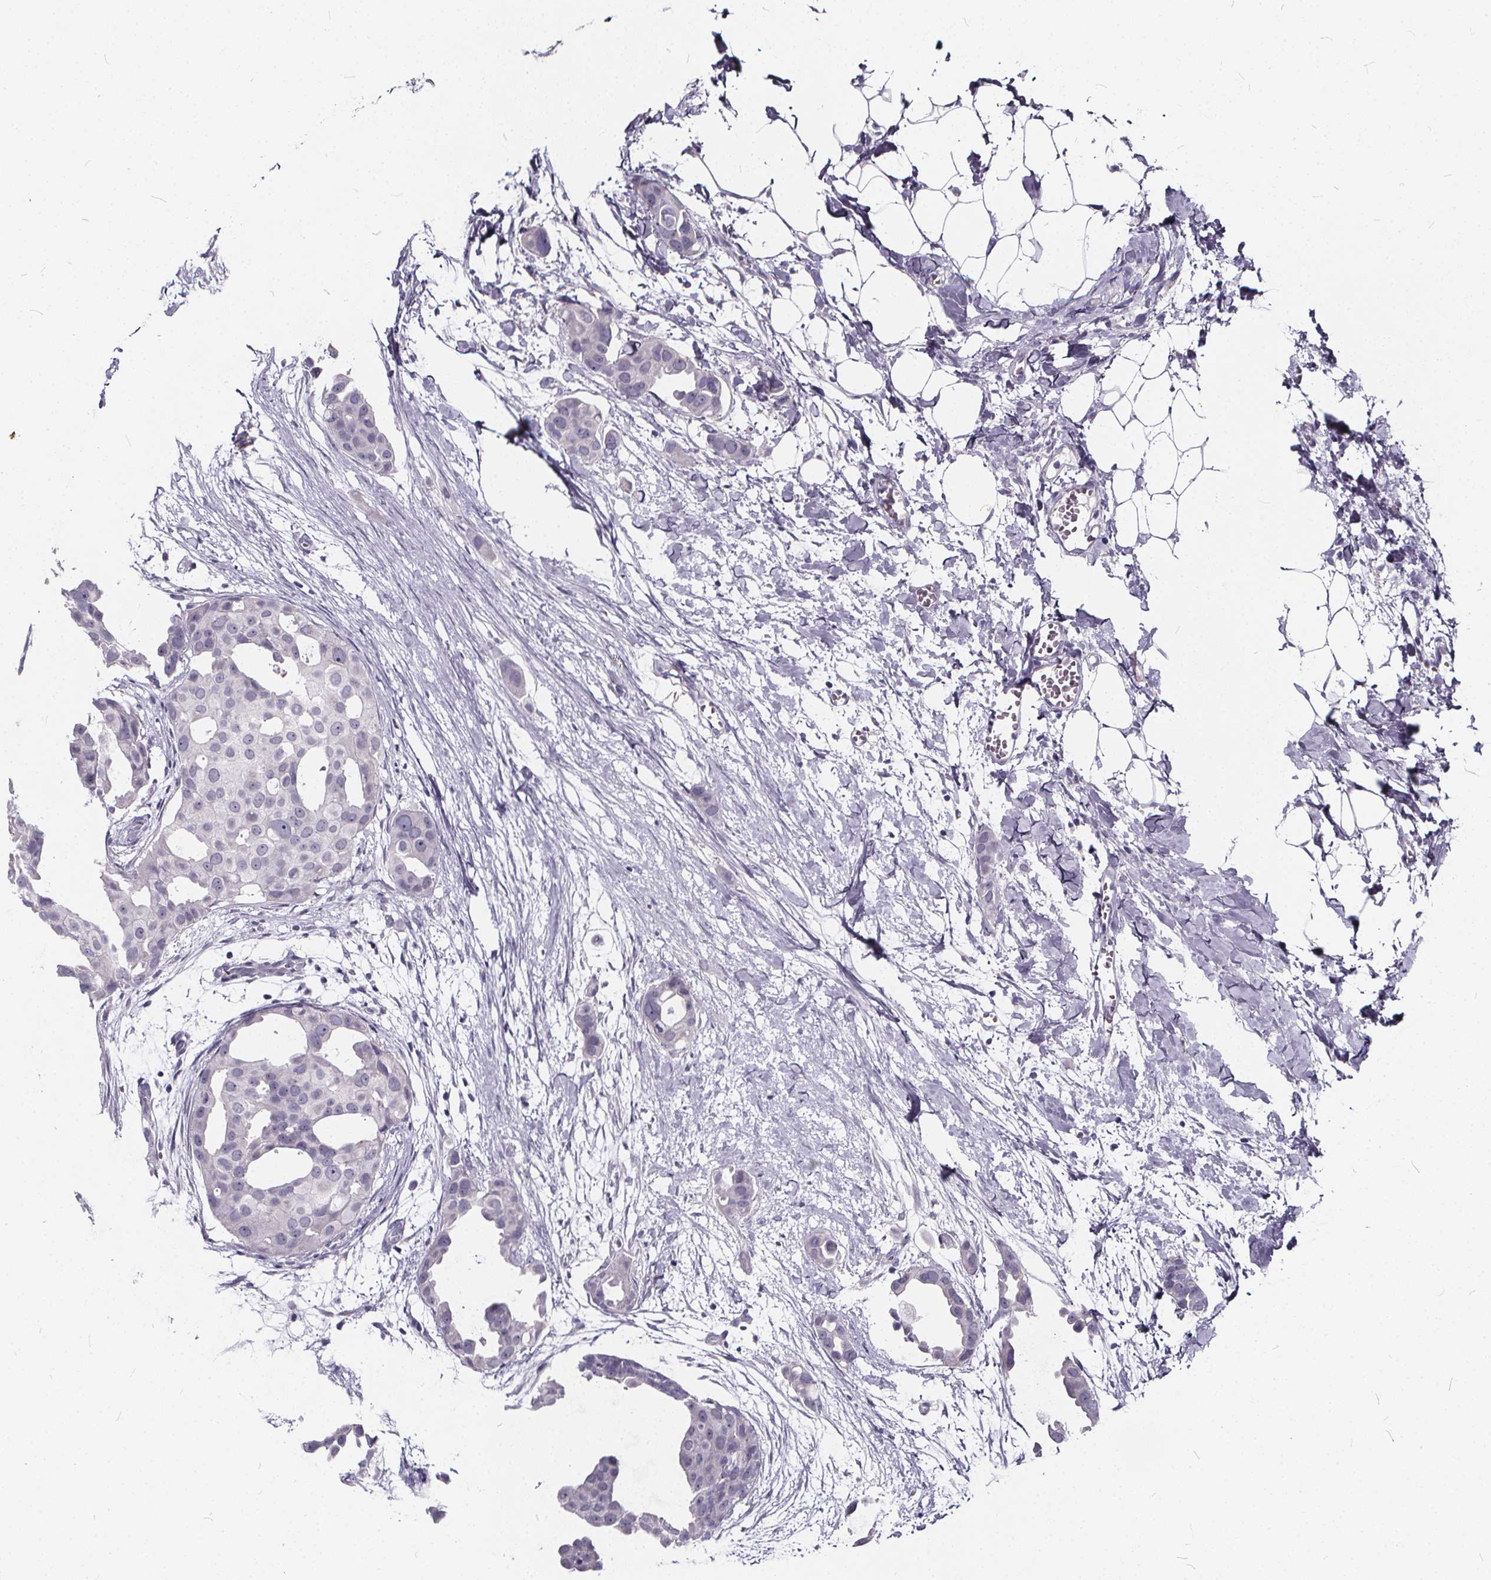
{"staining": {"intensity": "negative", "quantity": "none", "location": "none"}, "tissue": "breast cancer", "cell_type": "Tumor cells", "image_type": "cancer", "snomed": [{"axis": "morphology", "description": "Duct carcinoma"}, {"axis": "topography", "description": "Breast"}], "caption": "Breast cancer (infiltrating ductal carcinoma) was stained to show a protein in brown. There is no significant positivity in tumor cells.", "gene": "SPEF2", "patient": {"sex": "female", "age": 38}}